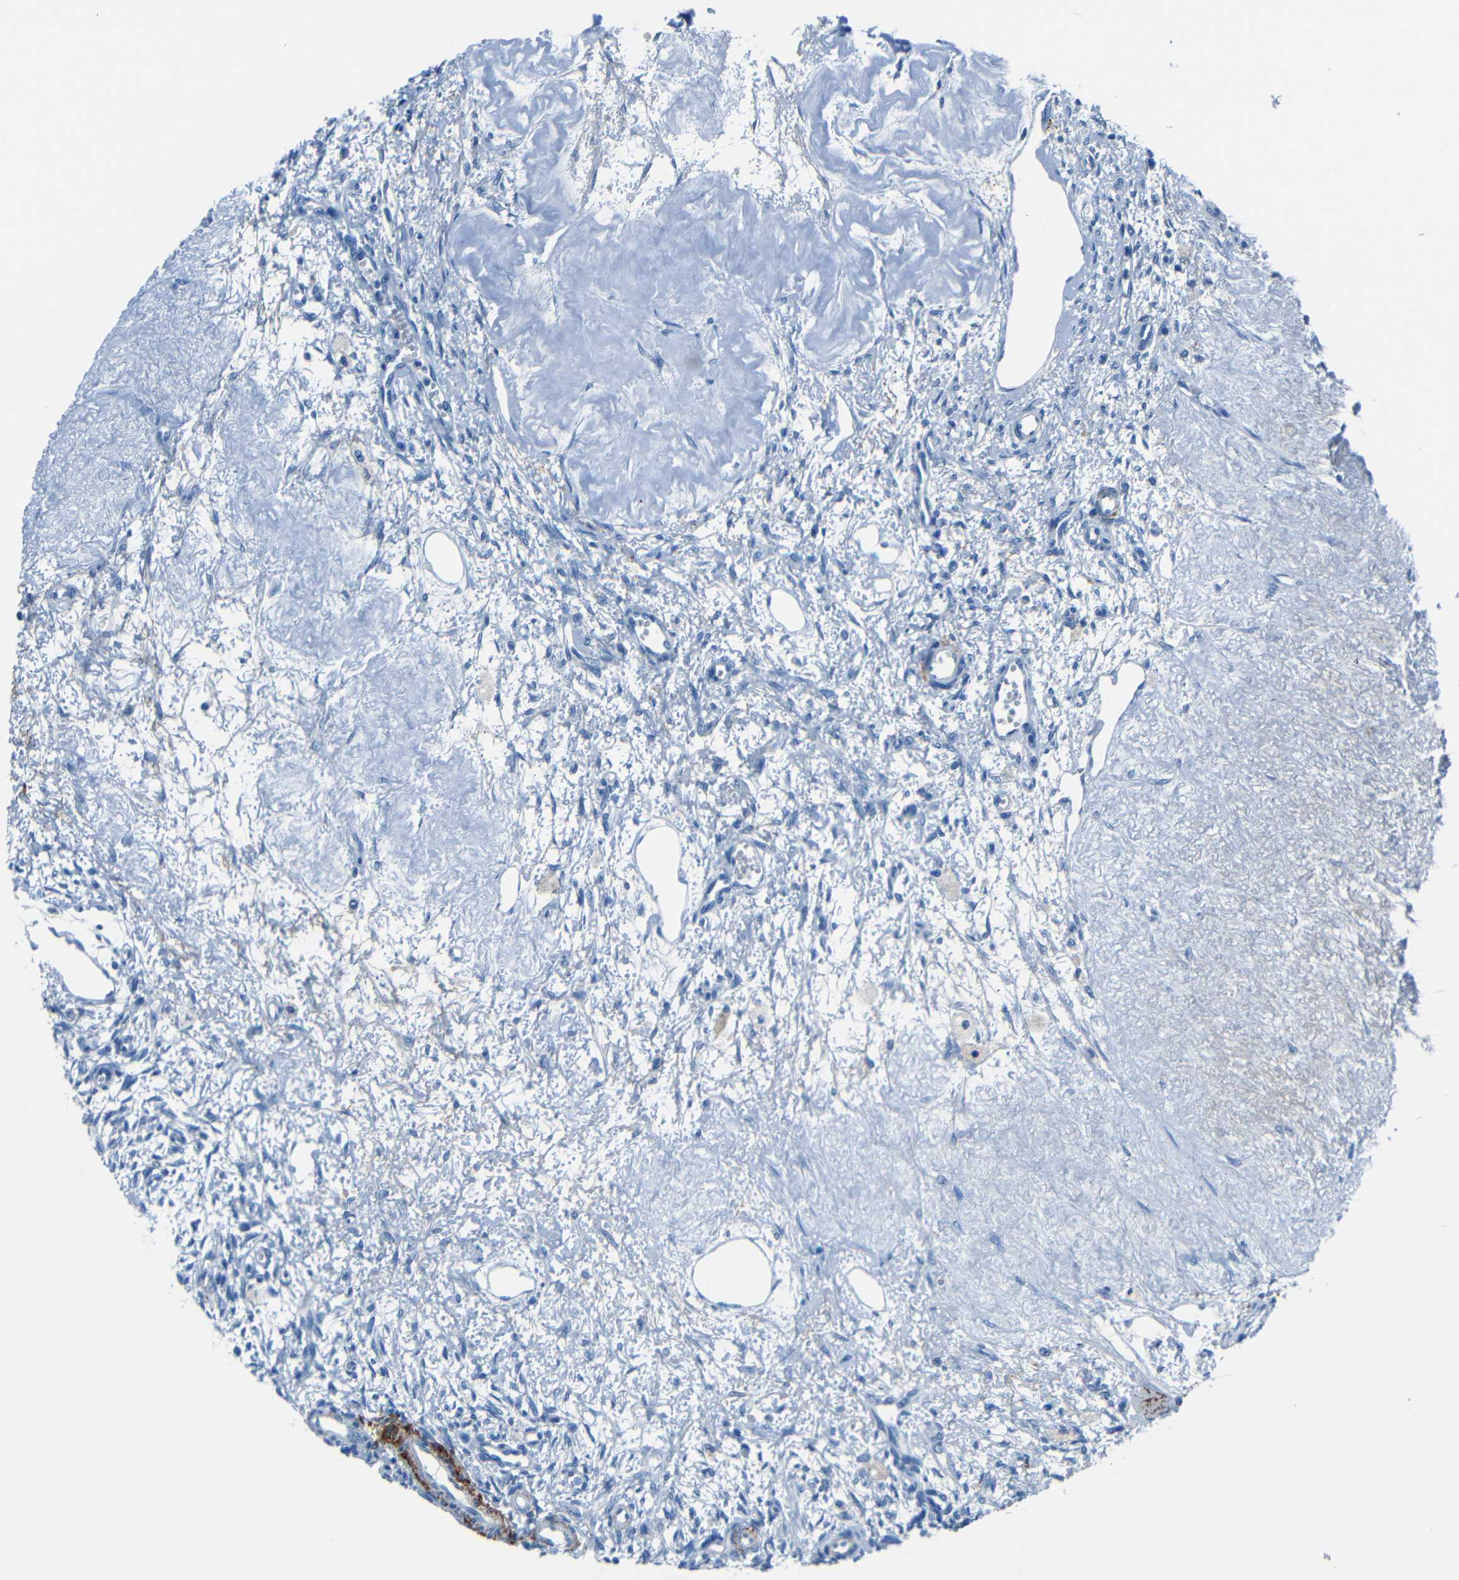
{"staining": {"intensity": "weak", "quantity": "<25%", "location": "cytoplasmic/membranous"}, "tissue": "ovary", "cell_type": "Ovarian stroma cells", "image_type": "normal", "snomed": [{"axis": "morphology", "description": "Normal tissue, NOS"}, {"axis": "topography", "description": "Ovary"}], "caption": "Human ovary stained for a protein using immunohistochemistry (IHC) displays no expression in ovarian stroma cells.", "gene": "FBN2", "patient": {"sex": "female", "age": 33}}